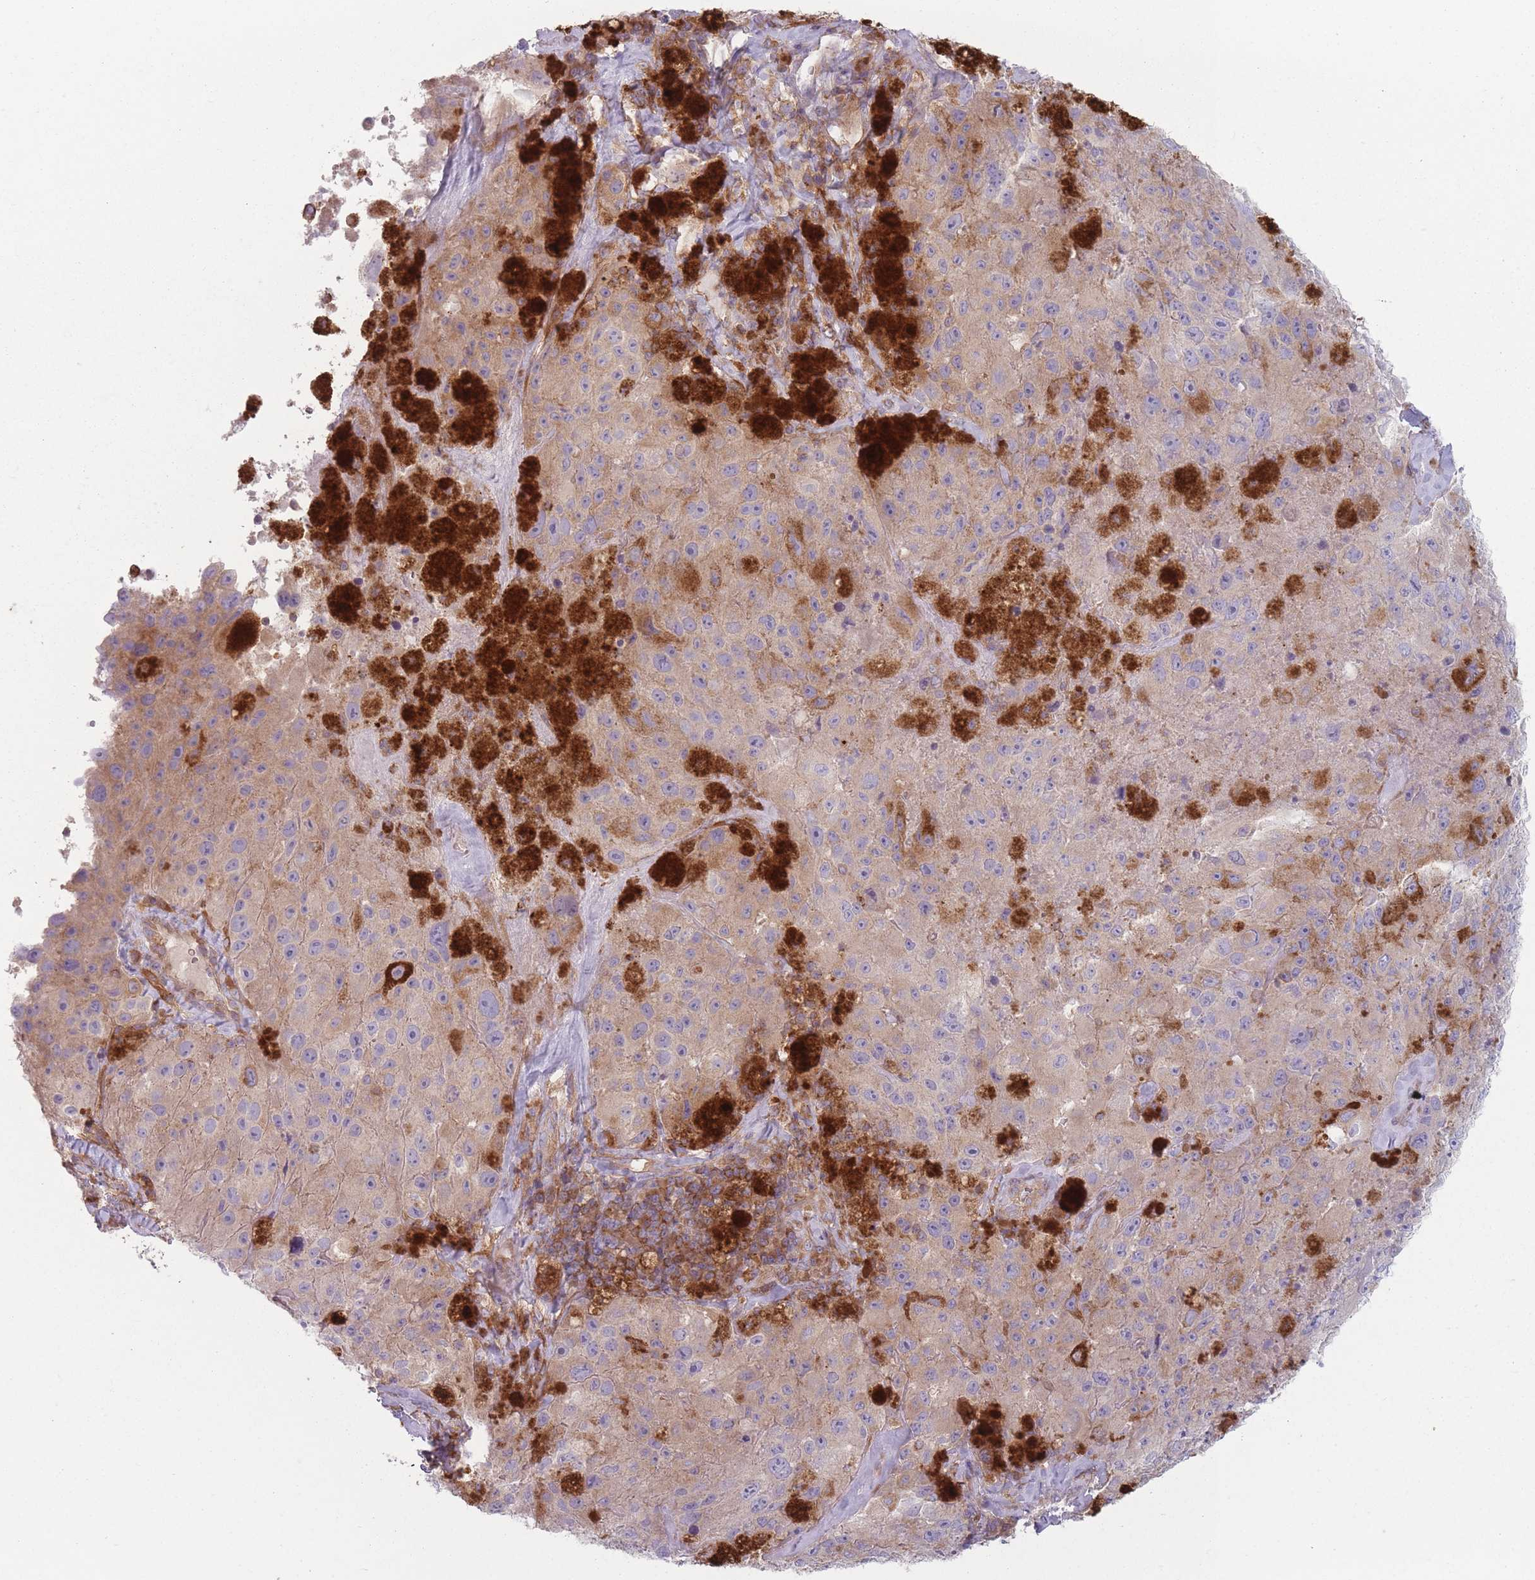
{"staining": {"intensity": "weak", "quantity": "25%-75%", "location": "cytoplasmic/membranous"}, "tissue": "melanoma", "cell_type": "Tumor cells", "image_type": "cancer", "snomed": [{"axis": "morphology", "description": "Malignant melanoma, Metastatic site"}, {"axis": "topography", "description": "Lymph node"}], "caption": "Protein analysis of malignant melanoma (metastatic site) tissue displays weak cytoplasmic/membranous positivity in about 25%-75% of tumor cells.", "gene": "HSBP1L1", "patient": {"sex": "male", "age": 62}}